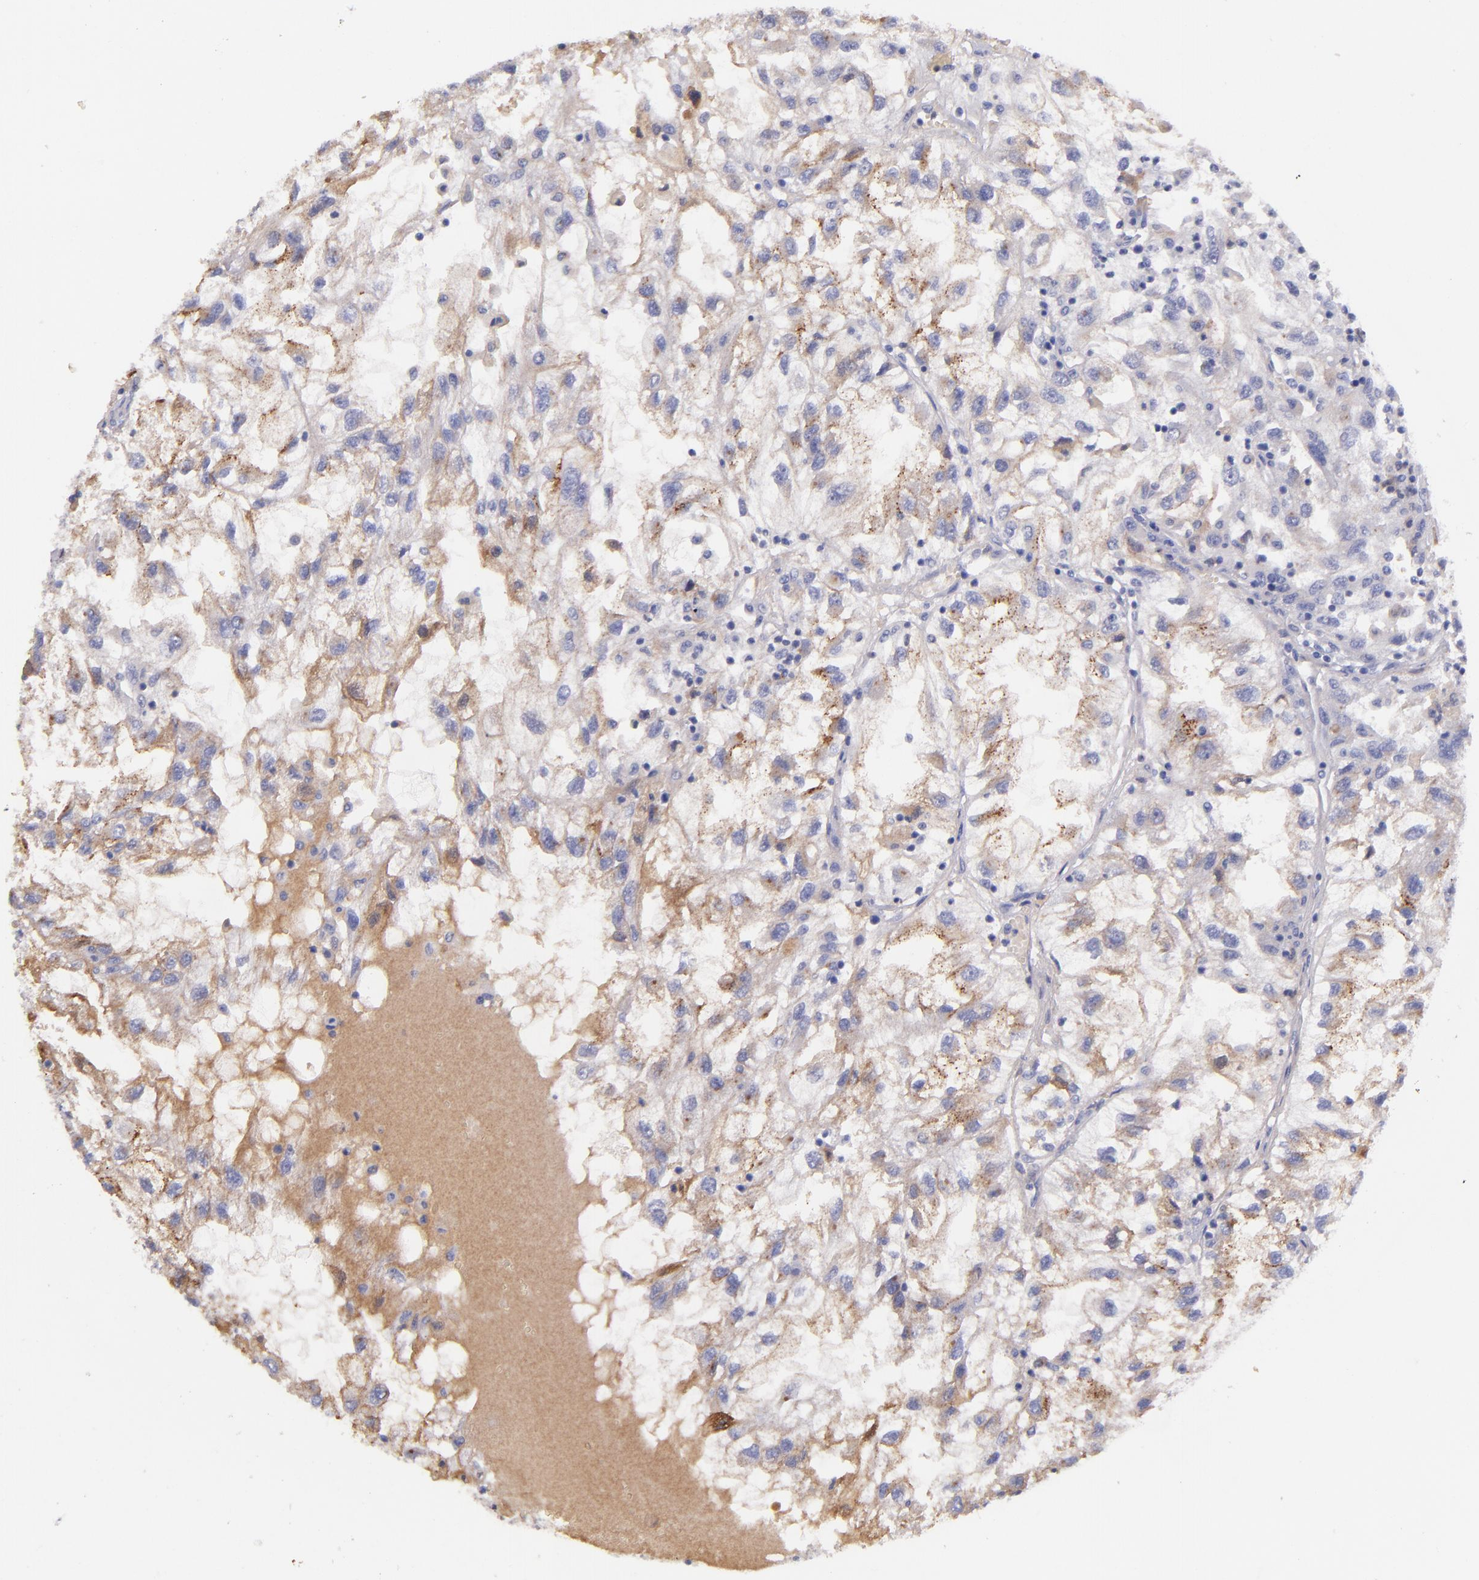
{"staining": {"intensity": "moderate", "quantity": ">75%", "location": "cytoplasmic/membranous"}, "tissue": "renal cancer", "cell_type": "Tumor cells", "image_type": "cancer", "snomed": [{"axis": "morphology", "description": "Normal tissue, NOS"}, {"axis": "morphology", "description": "Adenocarcinoma, NOS"}, {"axis": "topography", "description": "Kidney"}], "caption": "Protein expression by immunohistochemistry reveals moderate cytoplasmic/membranous staining in about >75% of tumor cells in renal cancer (adenocarcinoma).", "gene": "KNG1", "patient": {"sex": "male", "age": 71}}